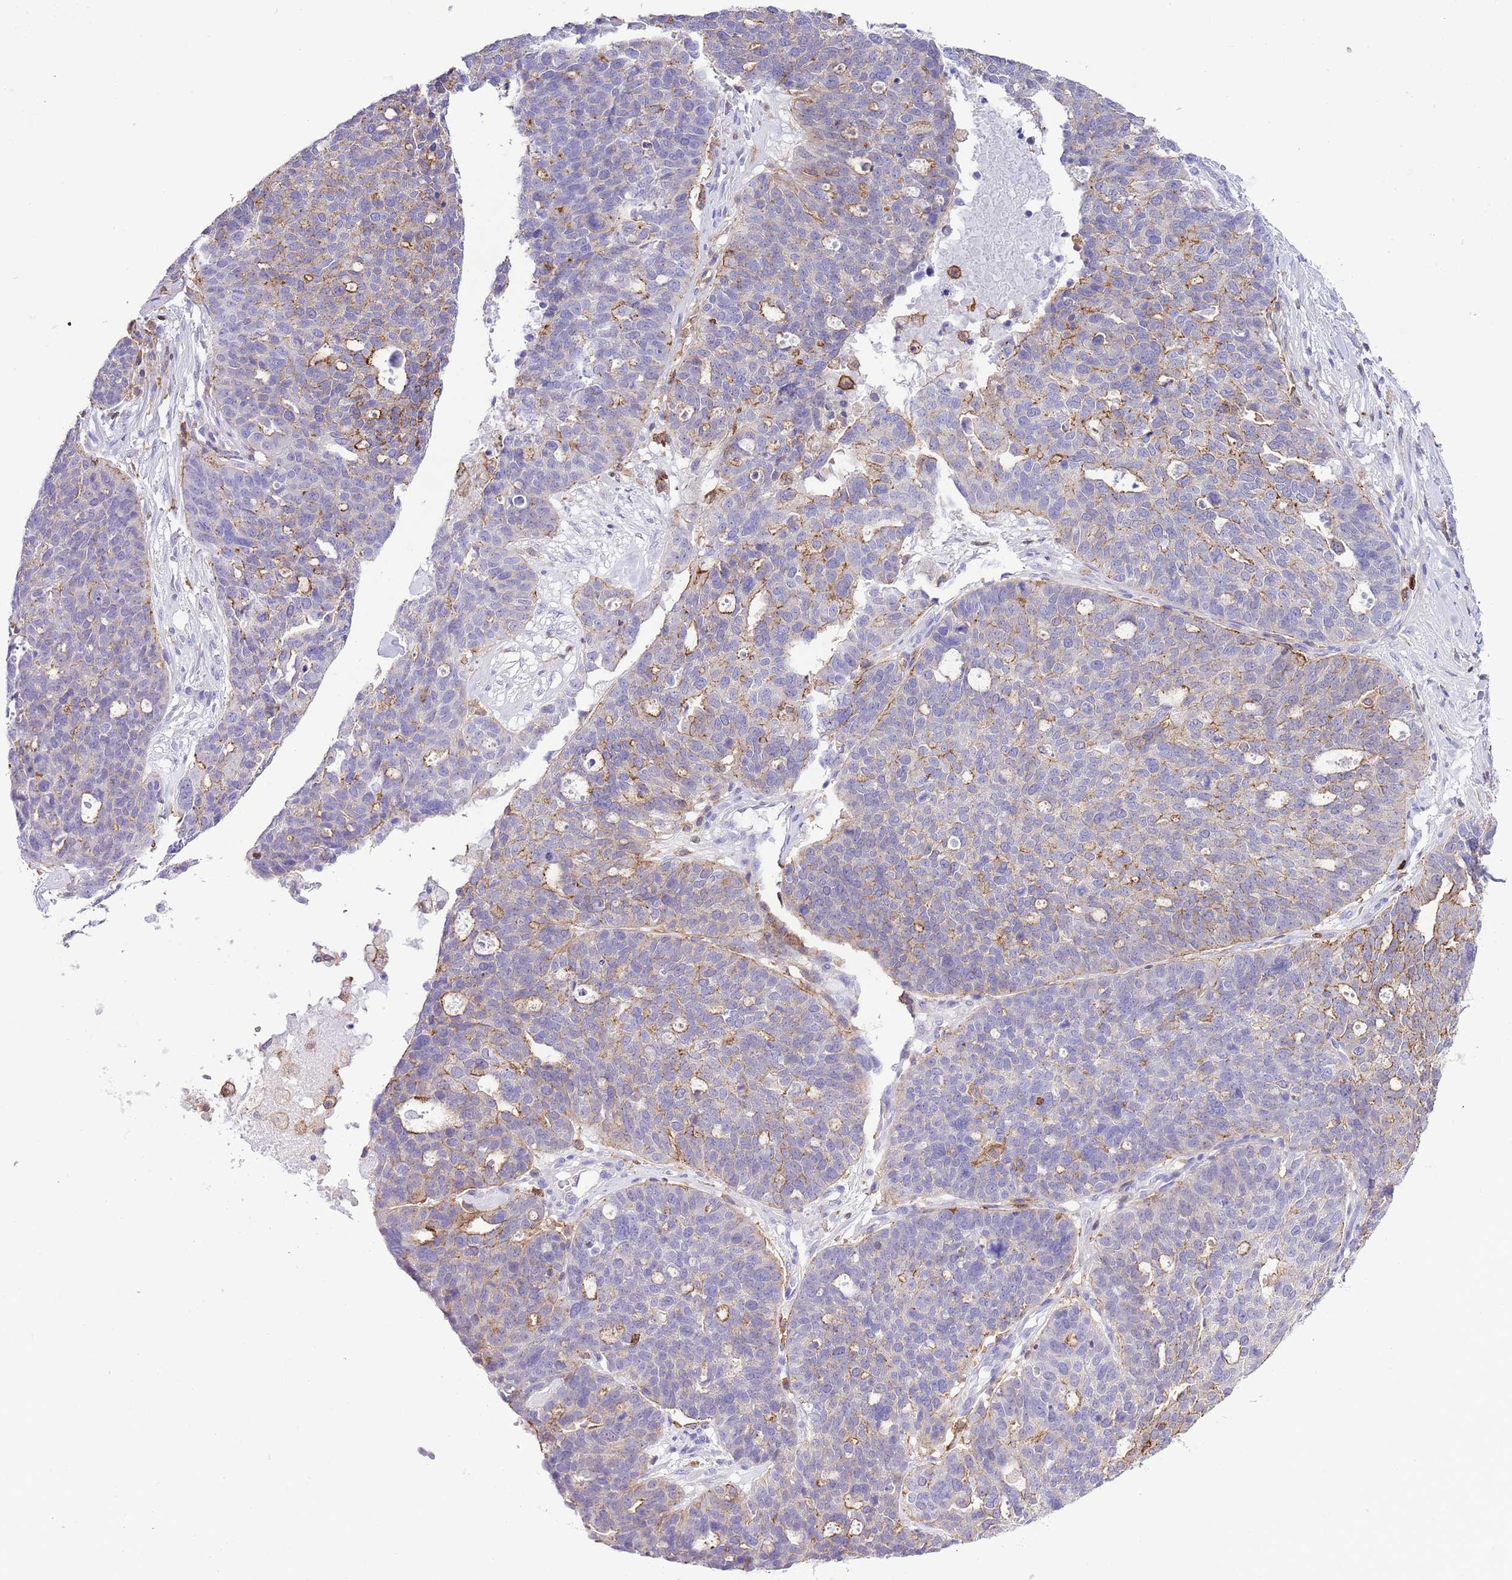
{"staining": {"intensity": "weak", "quantity": "<25%", "location": "cytoplasmic/membranous"}, "tissue": "ovarian cancer", "cell_type": "Tumor cells", "image_type": "cancer", "snomed": [{"axis": "morphology", "description": "Cystadenocarcinoma, serous, NOS"}, {"axis": "topography", "description": "Ovary"}], "caption": "Tumor cells are negative for protein expression in human ovarian cancer (serous cystadenocarcinoma). (IHC, brightfield microscopy, high magnification).", "gene": "EFHD2", "patient": {"sex": "female", "age": 59}}